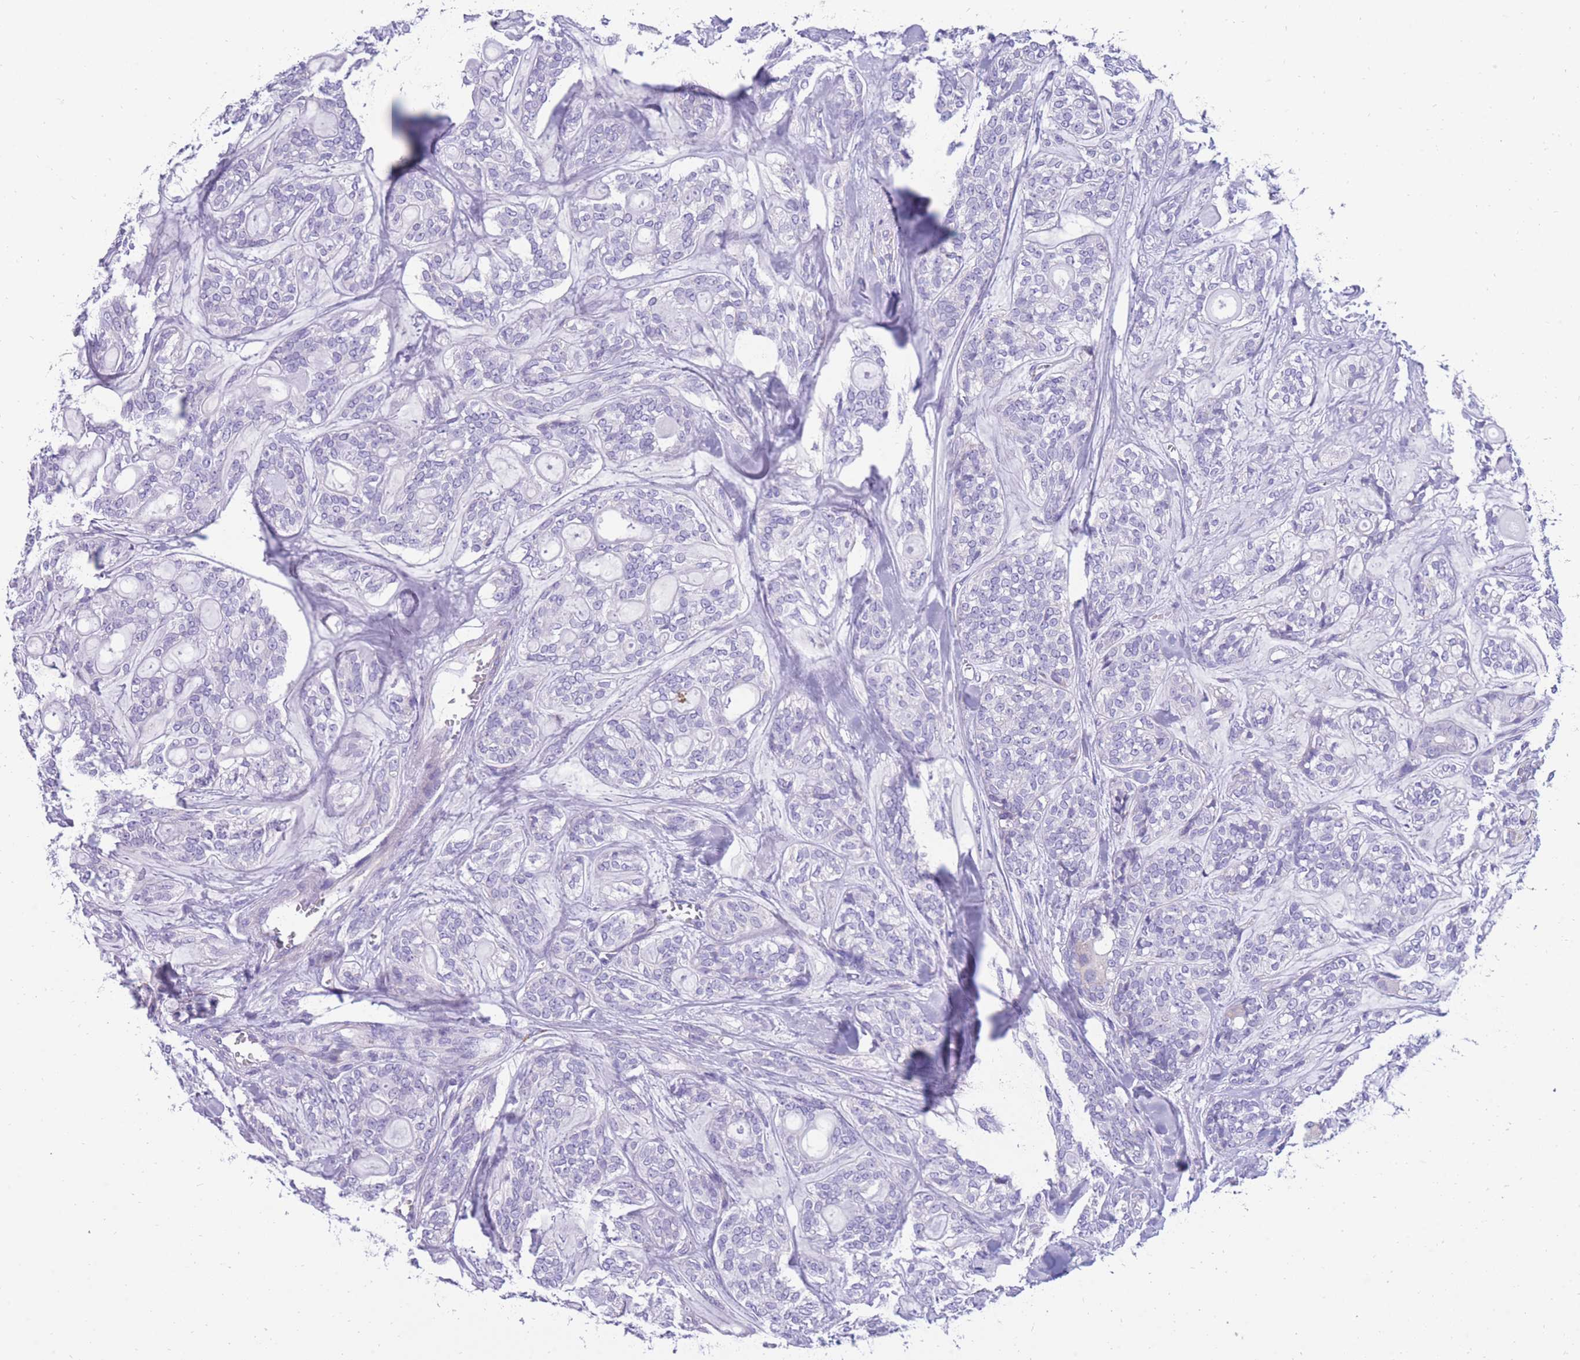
{"staining": {"intensity": "negative", "quantity": "none", "location": "none"}, "tissue": "head and neck cancer", "cell_type": "Tumor cells", "image_type": "cancer", "snomed": [{"axis": "morphology", "description": "Adenocarcinoma, NOS"}, {"axis": "topography", "description": "Head-Neck"}], "caption": "Immunohistochemistry (IHC) photomicrograph of human adenocarcinoma (head and neck) stained for a protein (brown), which demonstrates no staining in tumor cells.", "gene": "INTS2", "patient": {"sex": "male", "age": 66}}